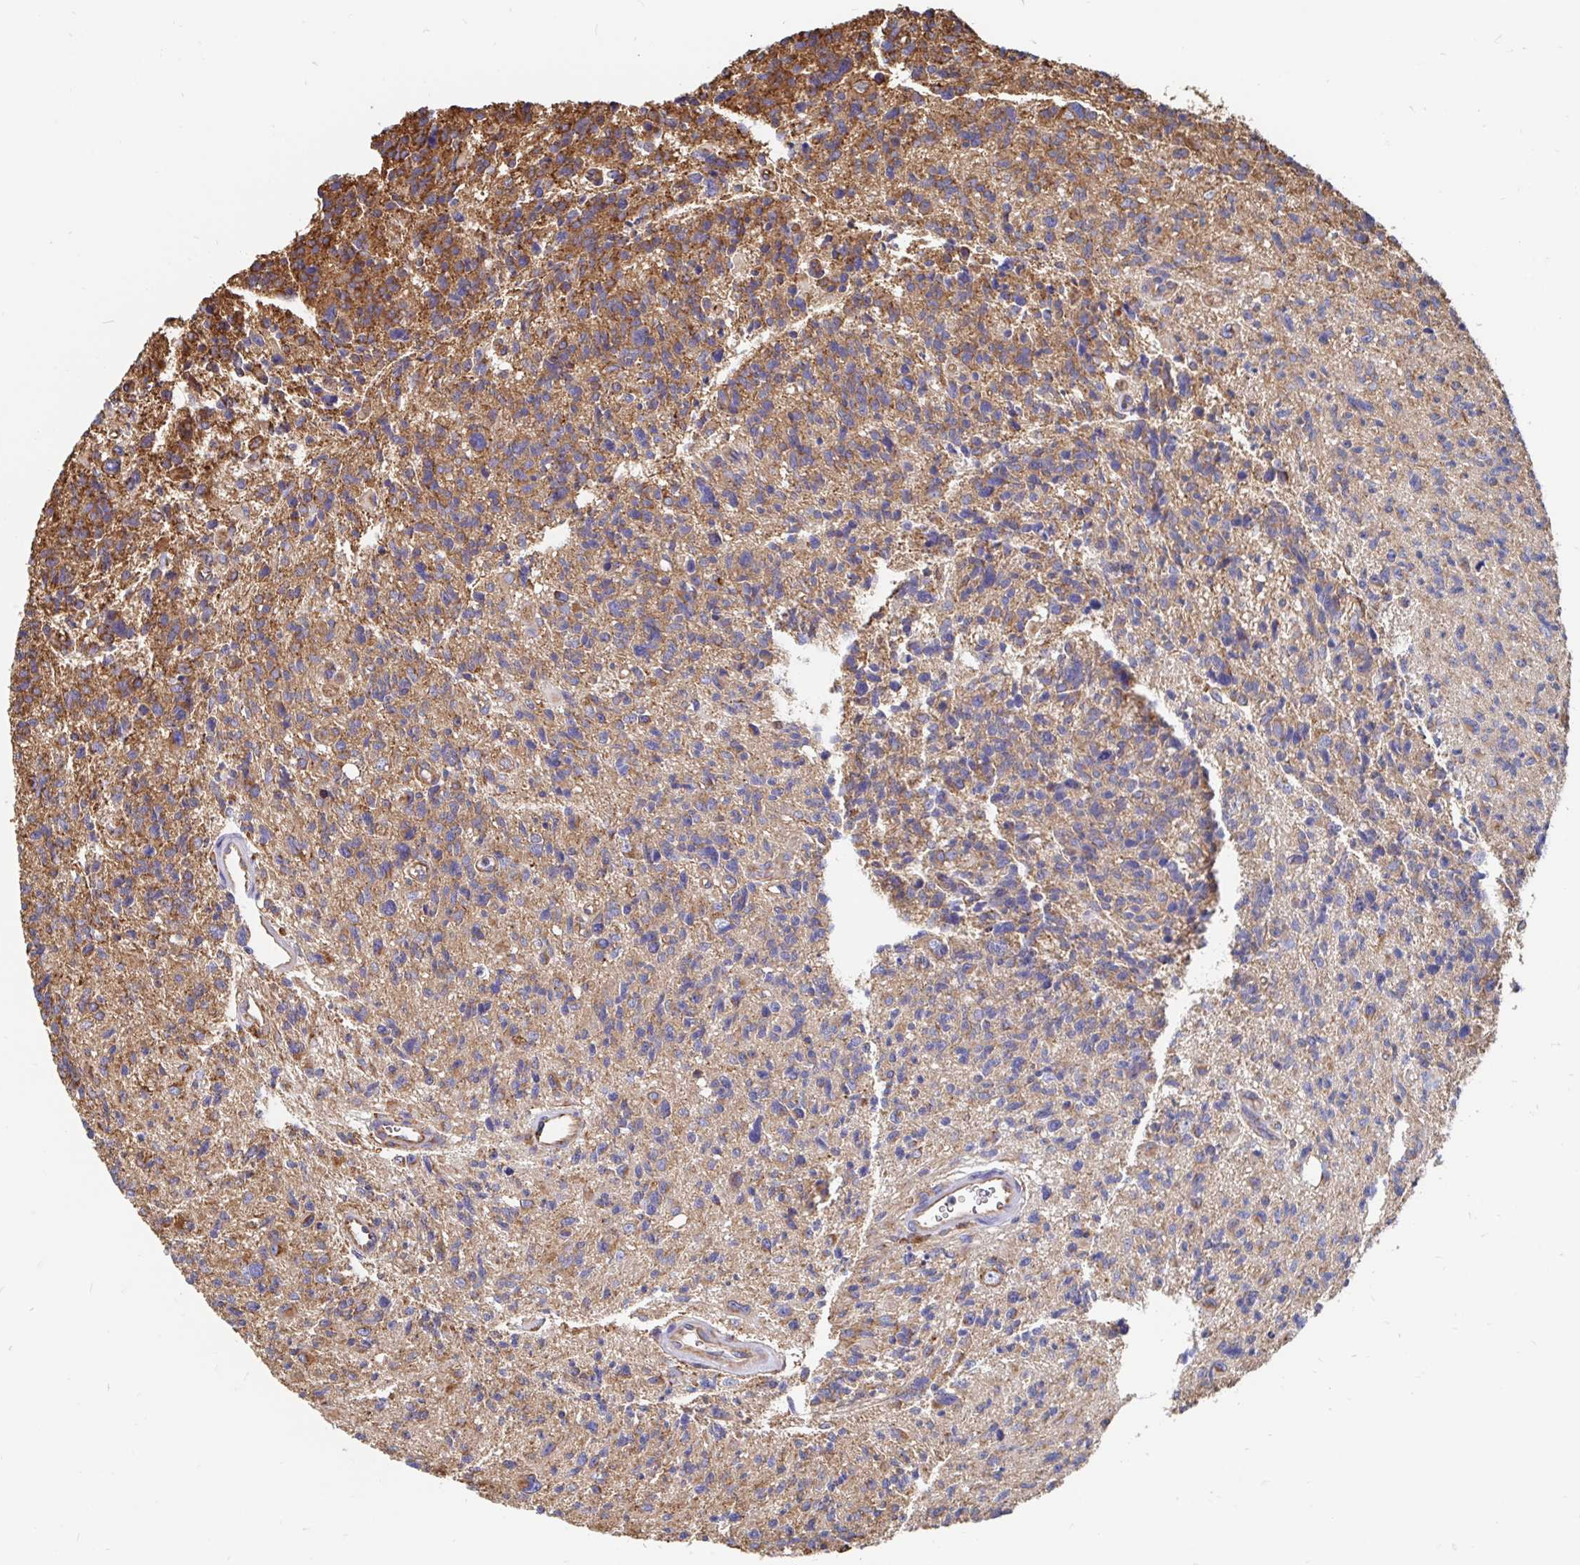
{"staining": {"intensity": "moderate", "quantity": ">75%", "location": "cytoplasmic/membranous"}, "tissue": "glioma", "cell_type": "Tumor cells", "image_type": "cancer", "snomed": [{"axis": "morphology", "description": "Glioma, malignant, High grade"}, {"axis": "topography", "description": "Brain"}], "caption": "Immunohistochemistry (IHC) micrograph of neoplastic tissue: human glioma stained using IHC shows medium levels of moderate protein expression localized specifically in the cytoplasmic/membranous of tumor cells, appearing as a cytoplasmic/membranous brown color.", "gene": "CLTC", "patient": {"sex": "male", "age": 29}}